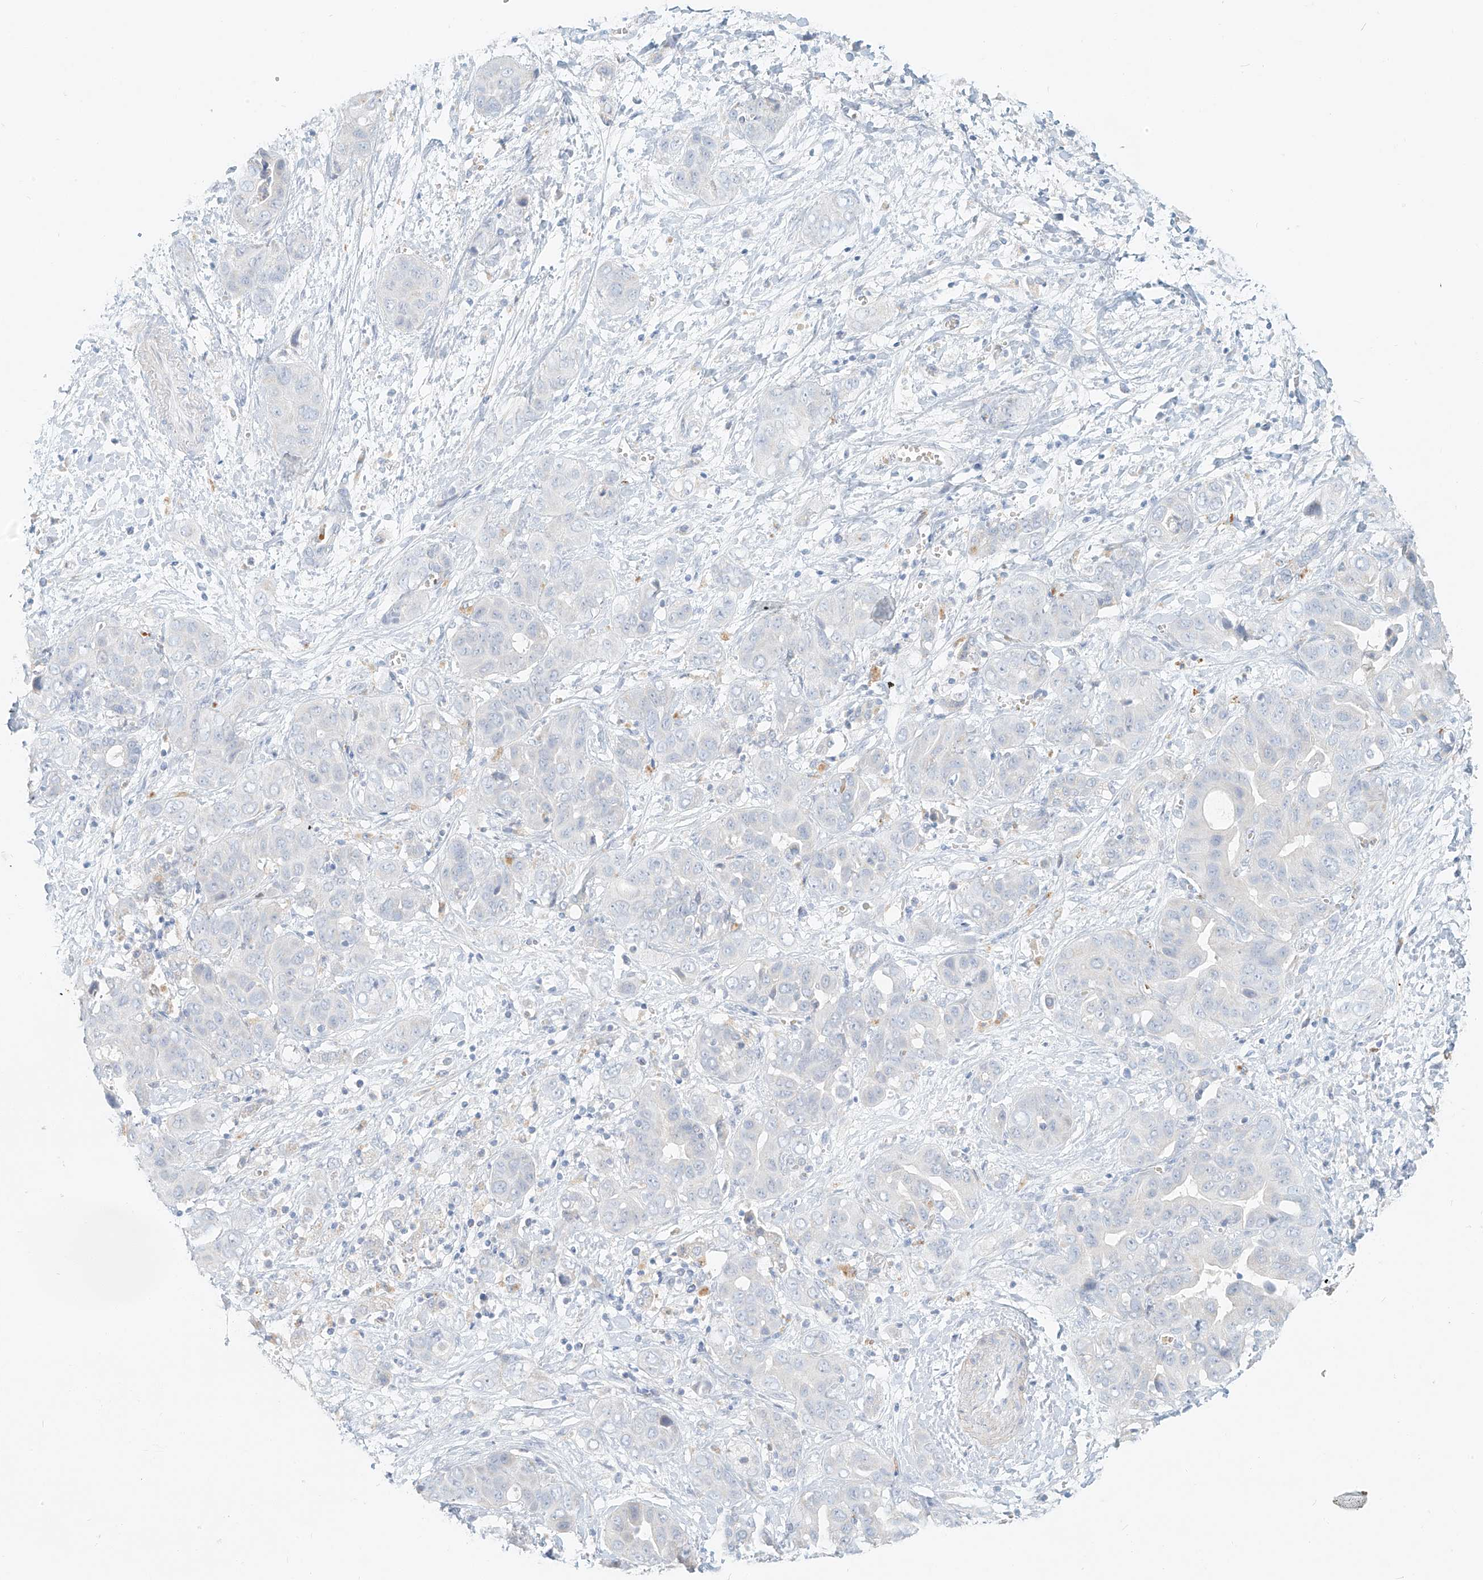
{"staining": {"intensity": "negative", "quantity": "none", "location": "none"}, "tissue": "liver cancer", "cell_type": "Tumor cells", "image_type": "cancer", "snomed": [{"axis": "morphology", "description": "Cholangiocarcinoma"}, {"axis": "topography", "description": "Liver"}], "caption": "High magnification brightfield microscopy of cholangiocarcinoma (liver) stained with DAB (3,3'-diaminobenzidine) (brown) and counterstained with hematoxylin (blue): tumor cells show no significant staining.", "gene": "PGC", "patient": {"sex": "female", "age": 52}}